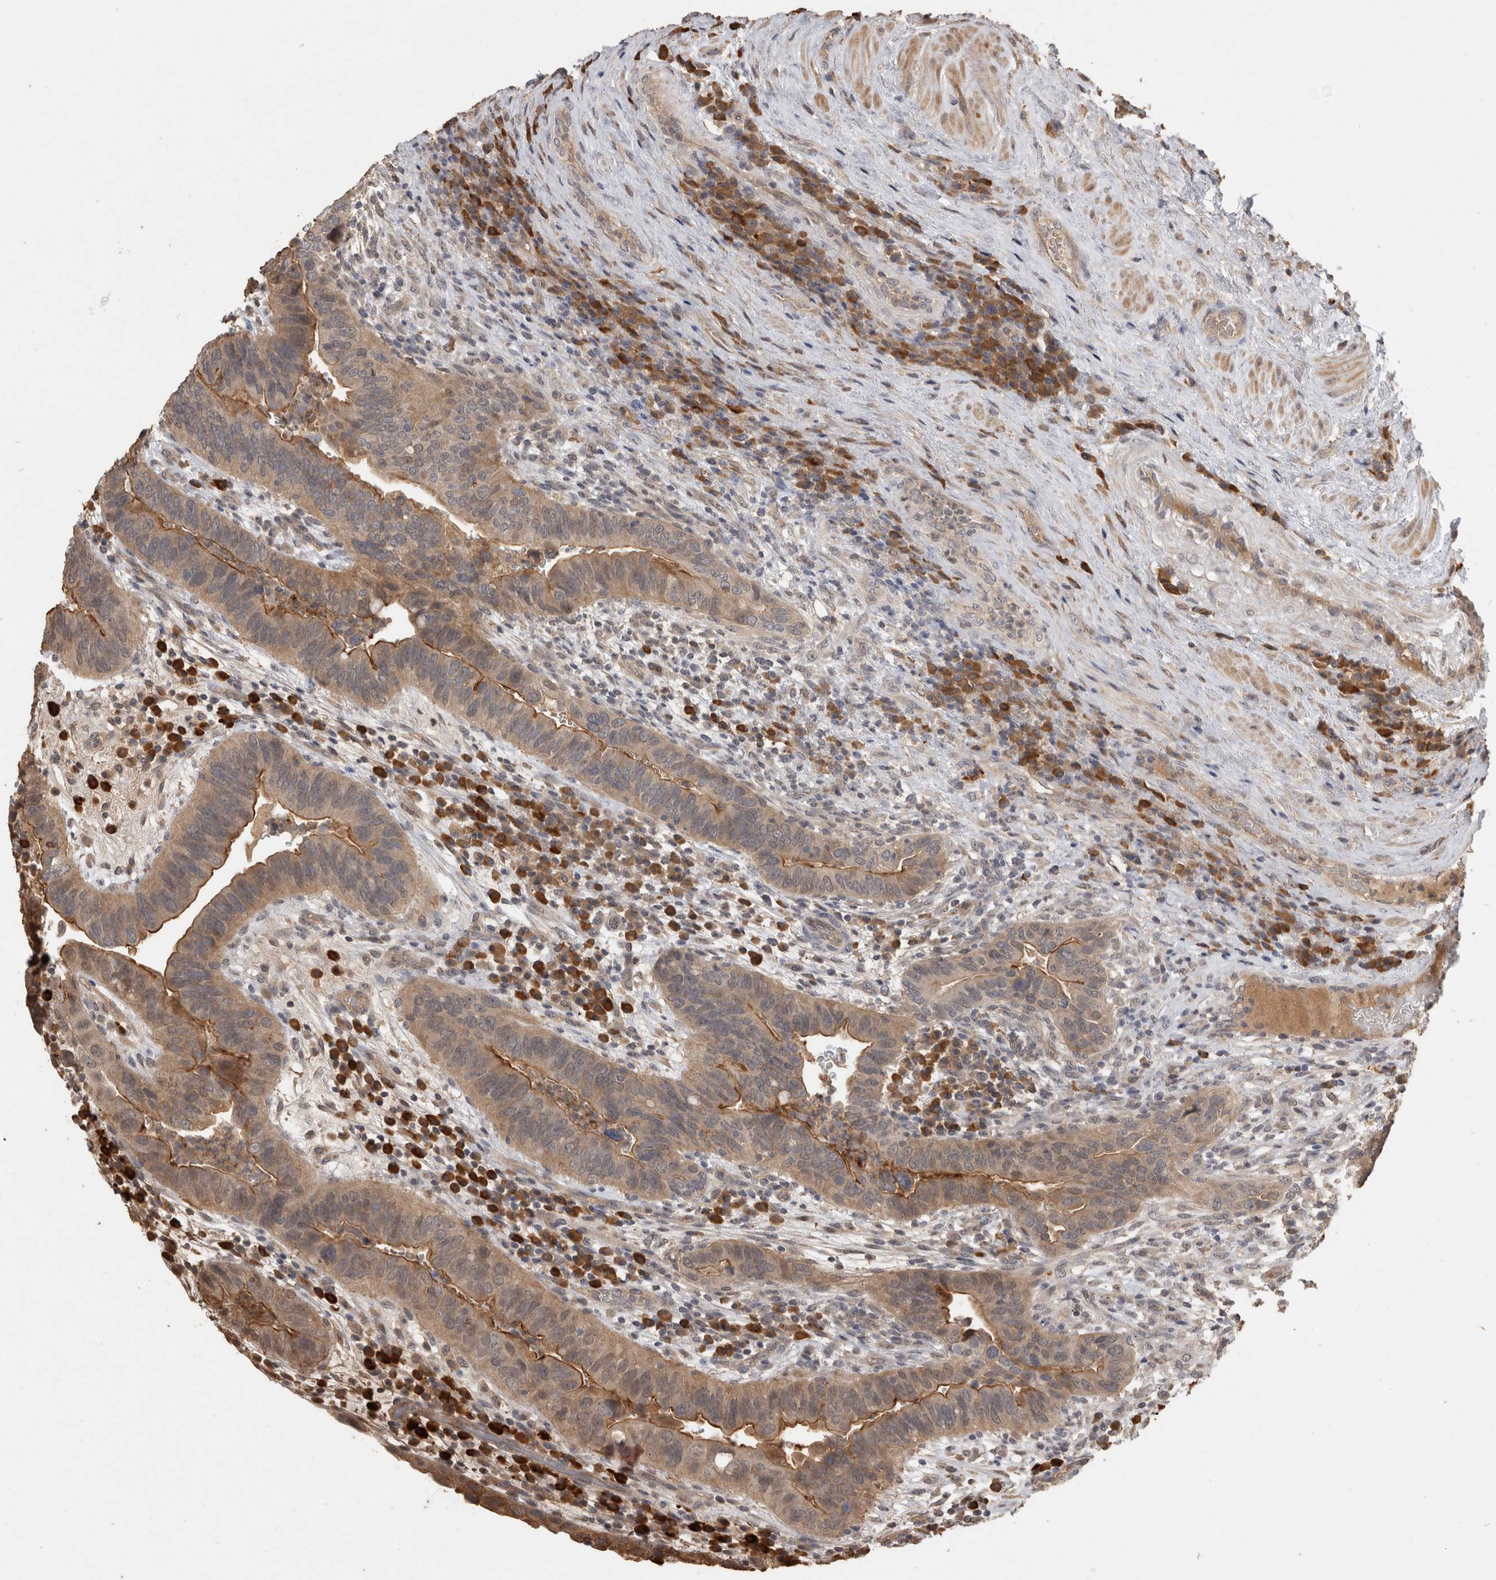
{"staining": {"intensity": "moderate", "quantity": "25%-75%", "location": "cytoplasmic/membranous"}, "tissue": "urothelial cancer", "cell_type": "Tumor cells", "image_type": "cancer", "snomed": [{"axis": "morphology", "description": "Urothelial carcinoma, High grade"}, {"axis": "topography", "description": "Urinary bladder"}], "caption": "High-grade urothelial carcinoma was stained to show a protein in brown. There is medium levels of moderate cytoplasmic/membranous expression in about 25%-75% of tumor cells.", "gene": "RHPN1", "patient": {"sex": "female", "age": 82}}